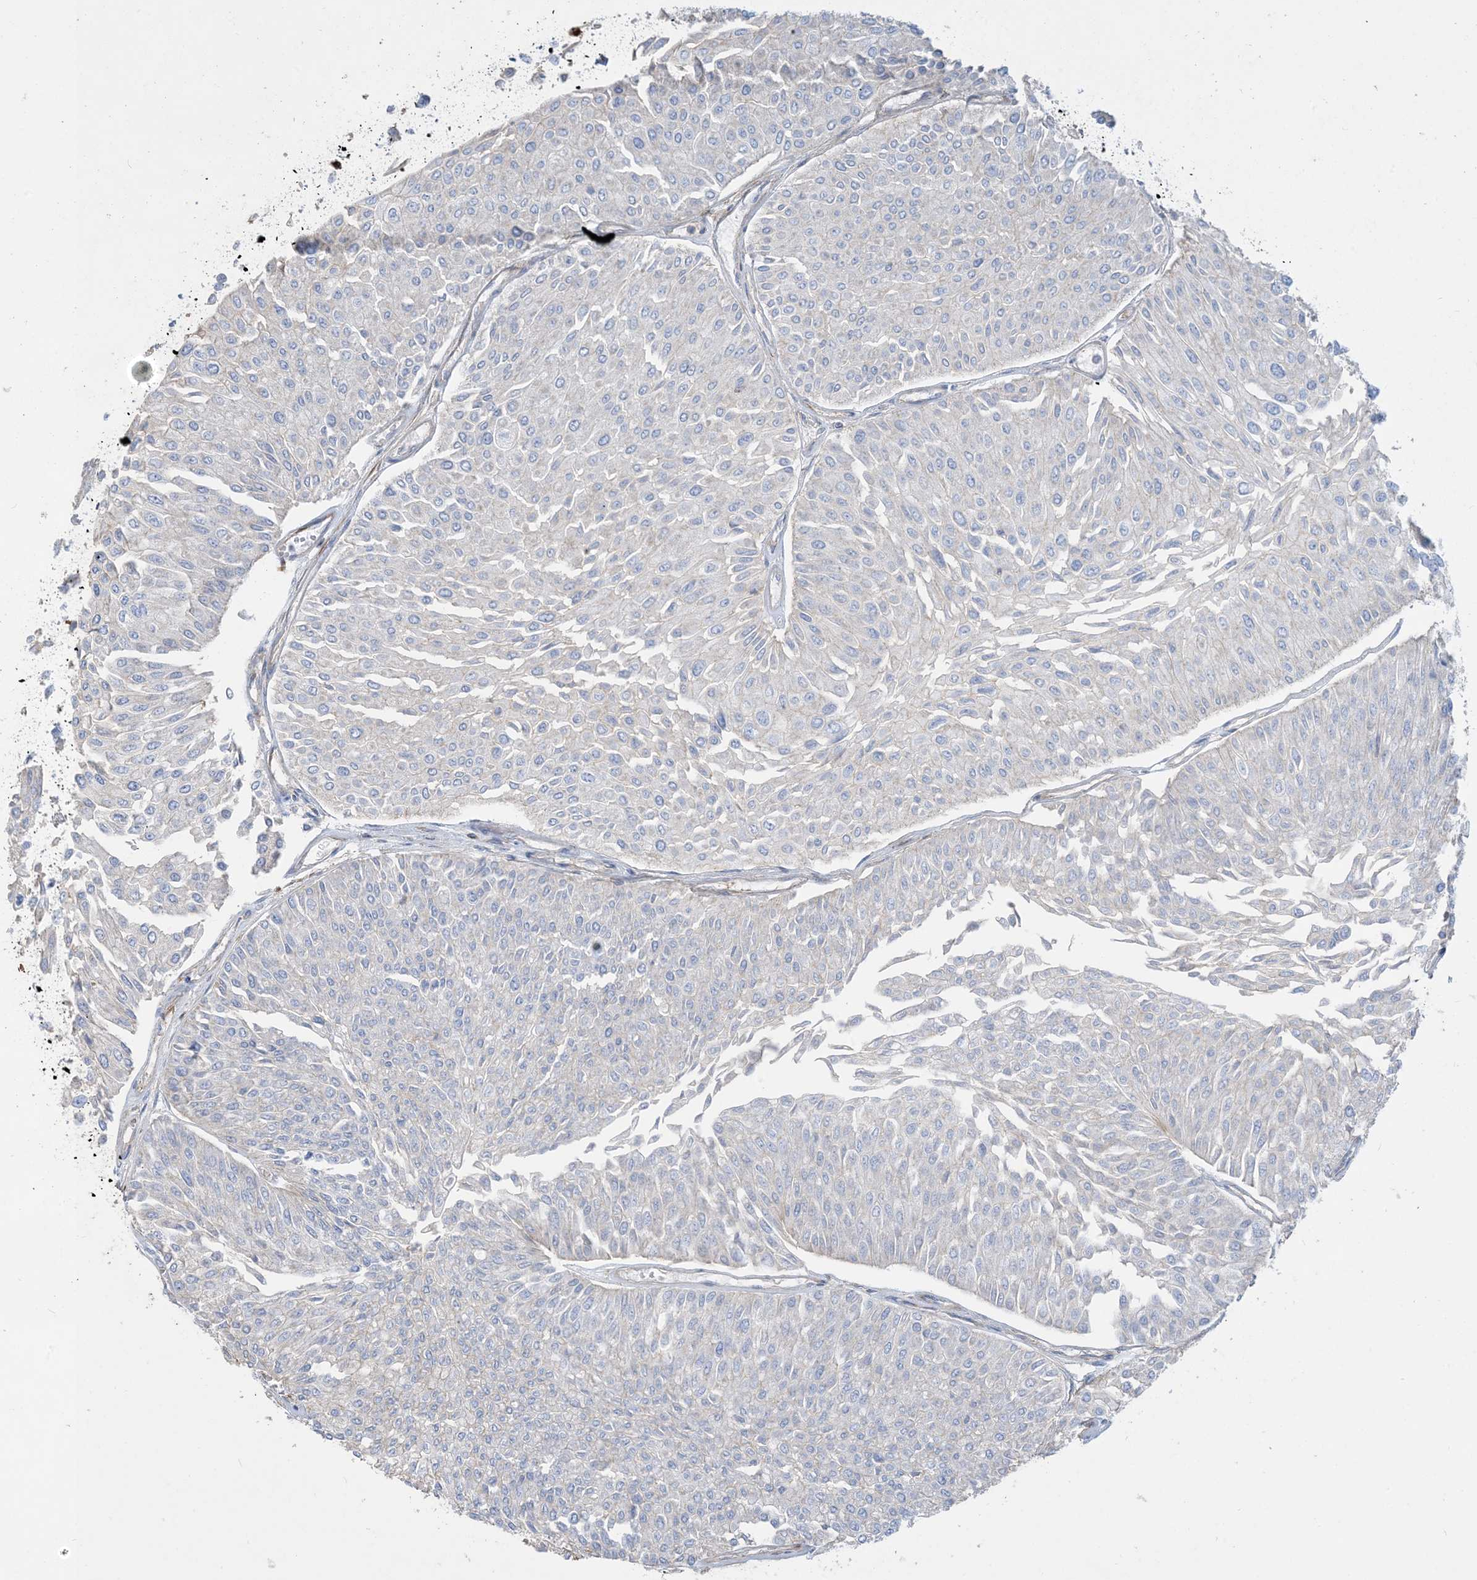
{"staining": {"intensity": "negative", "quantity": "none", "location": "none"}, "tissue": "urothelial cancer", "cell_type": "Tumor cells", "image_type": "cancer", "snomed": [{"axis": "morphology", "description": "Urothelial carcinoma, Low grade"}, {"axis": "topography", "description": "Urinary bladder"}], "caption": "Micrograph shows no protein staining in tumor cells of urothelial carcinoma (low-grade) tissue.", "gene": "GTF3C2", "patient": {"sex": "male", "age": 67}}